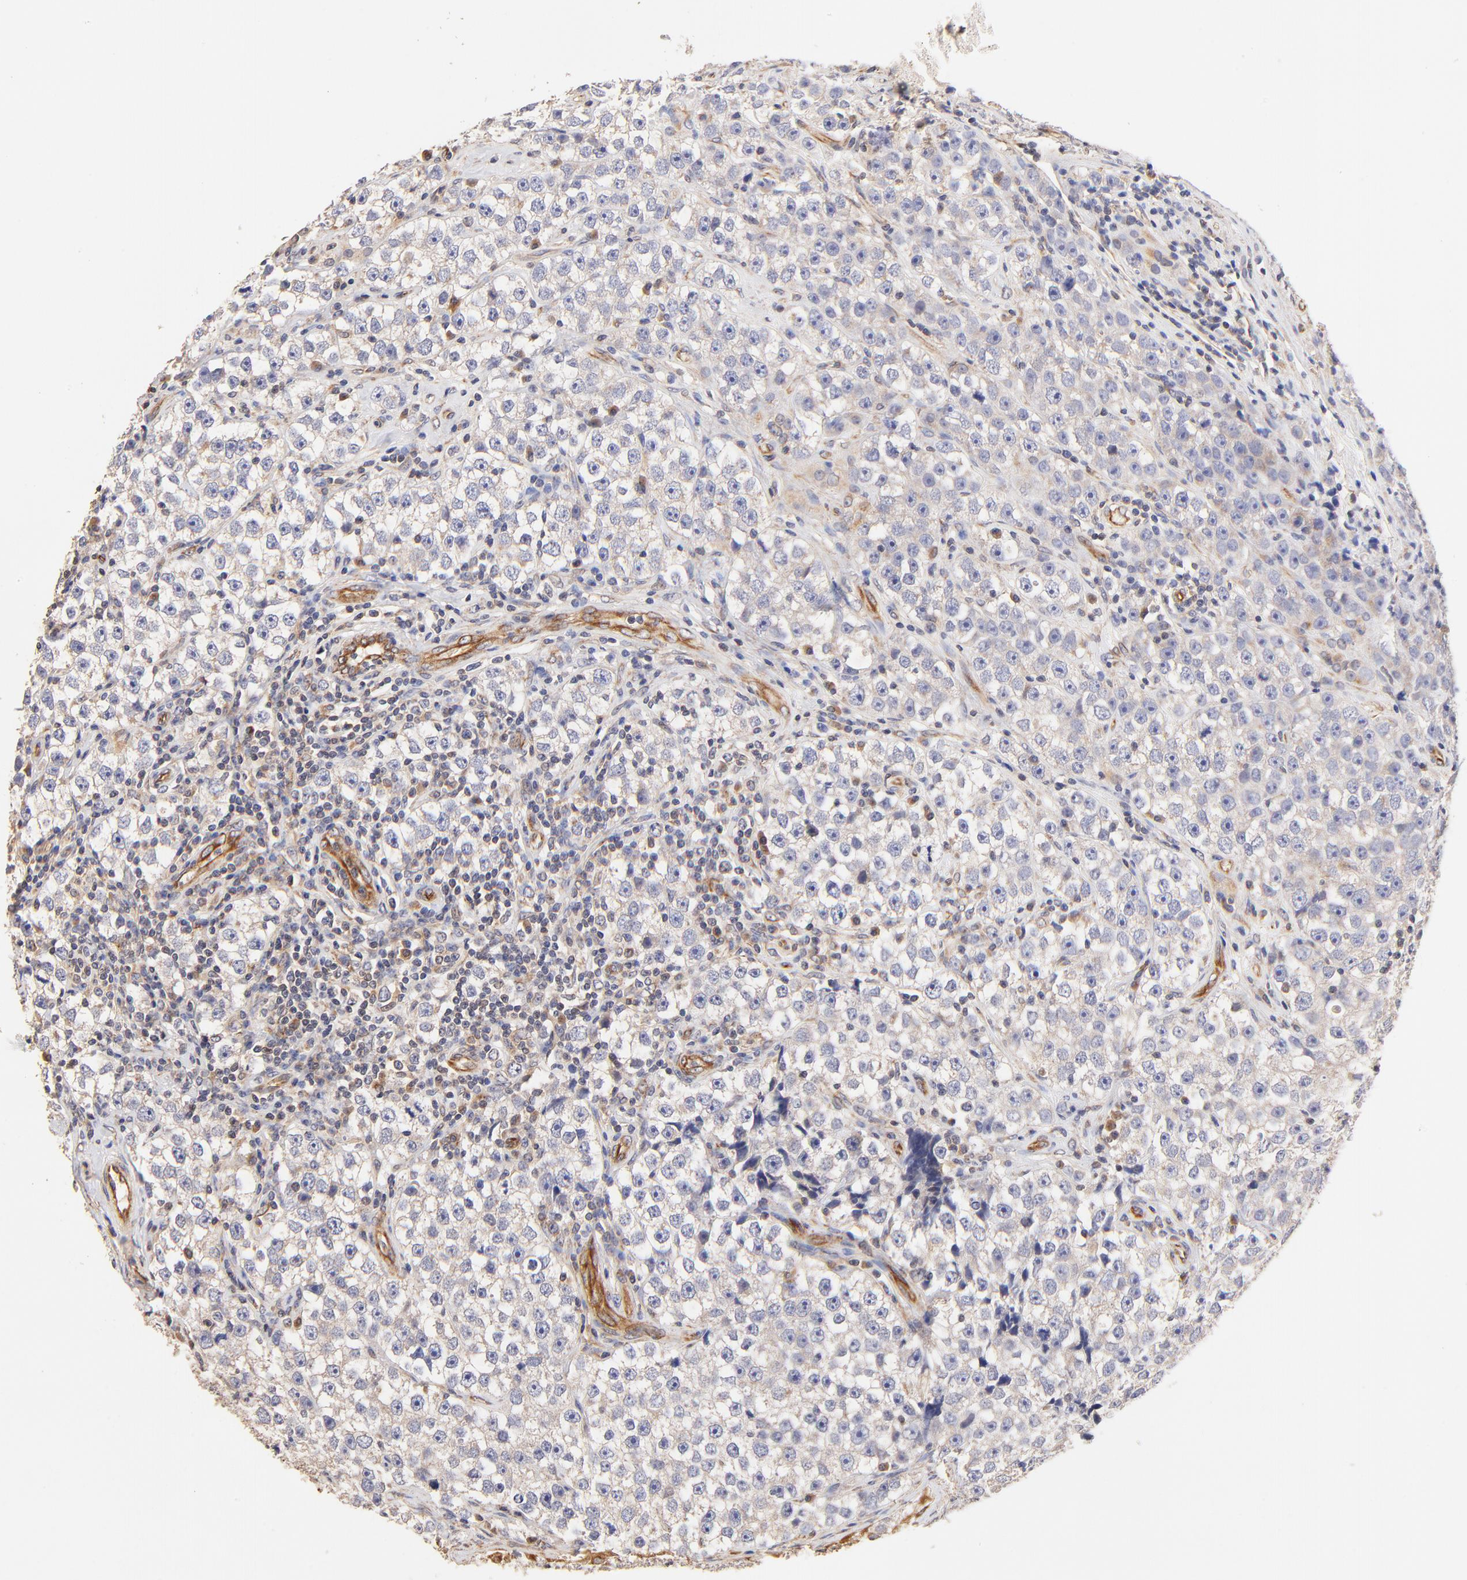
{"staining": {"intensity": "weak", "quantity": "25%-75%", "location": "cytoplasmic/membranous"}, "tissue": "testis cancer", "cell_type": "Tumor cells", "image_type": "cancer", "snomed": [{"axis": "morphology", "description": "Seminoma, NOS"}, {"axis": "topography", "description": "Testis"}], "caption": "Immunohistochemistry image of human testis seminoma stained for a protein (brown), which shows low levels of weak cytoplasmic/membranous expression in about 25%-75% of tumor cells.", "gene": "TNFAIP3", "patient": {"sex": "male", "age": 32}}